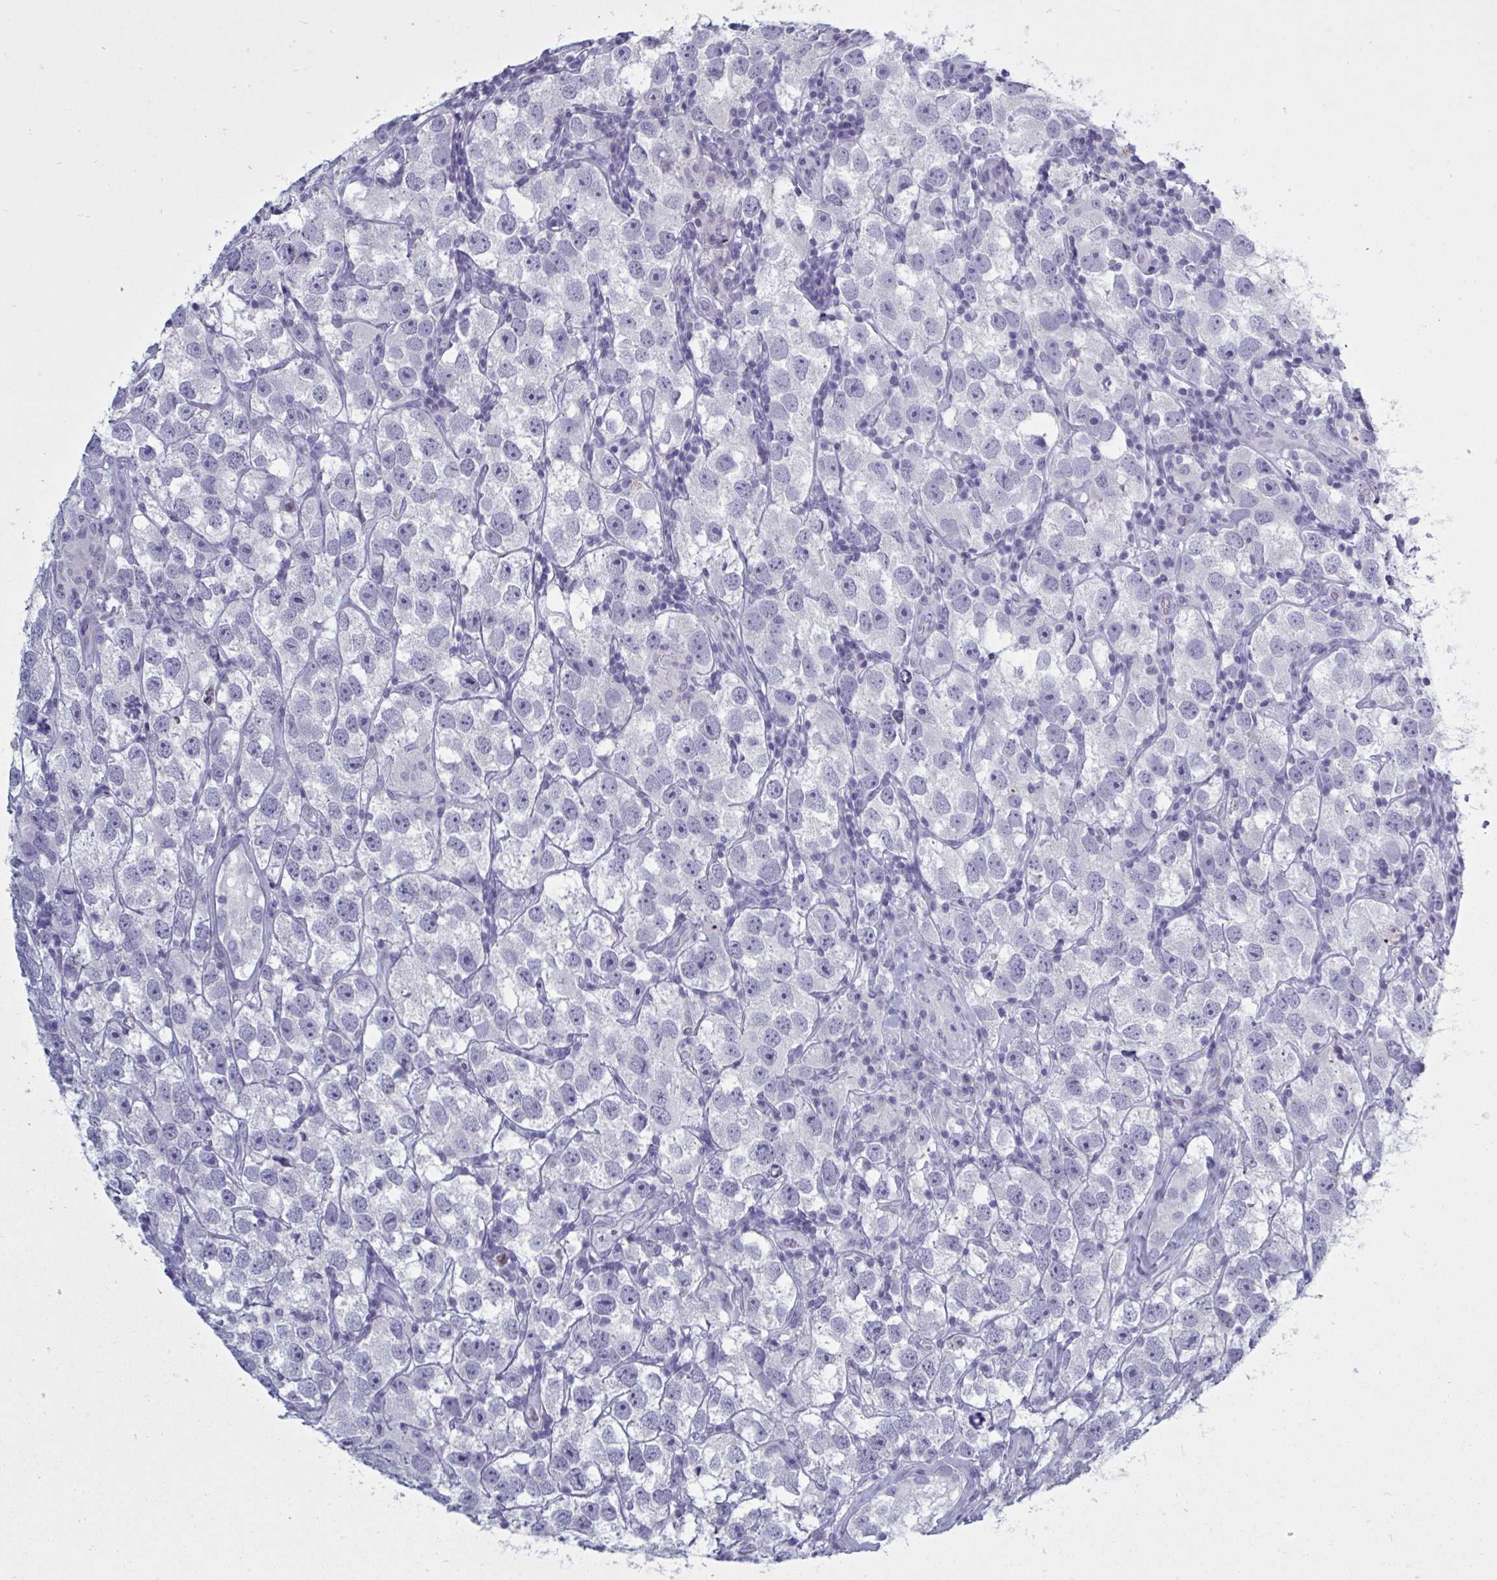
{"staining": {"intensity": "negative", "quantity": "none", "location": "none"}, "tissue": "testis cancer", "cell_type": "Tumor cells", "image_type": "cancer", "snomed": [{"axis": "morphology", "description": "Seminoma, NOS"}, {"axis": "topography", "description": "Testis"}], "caption": "High power microscopy image of an immunohistochemistry histopathology image of testis cancer, revealing no significant staining in tumor cells. (Immunohistochemistry, brightfield microscopy, high magnification).", "gene": "NDUFC2", "patient": {"sex": "male", "age": 26}}